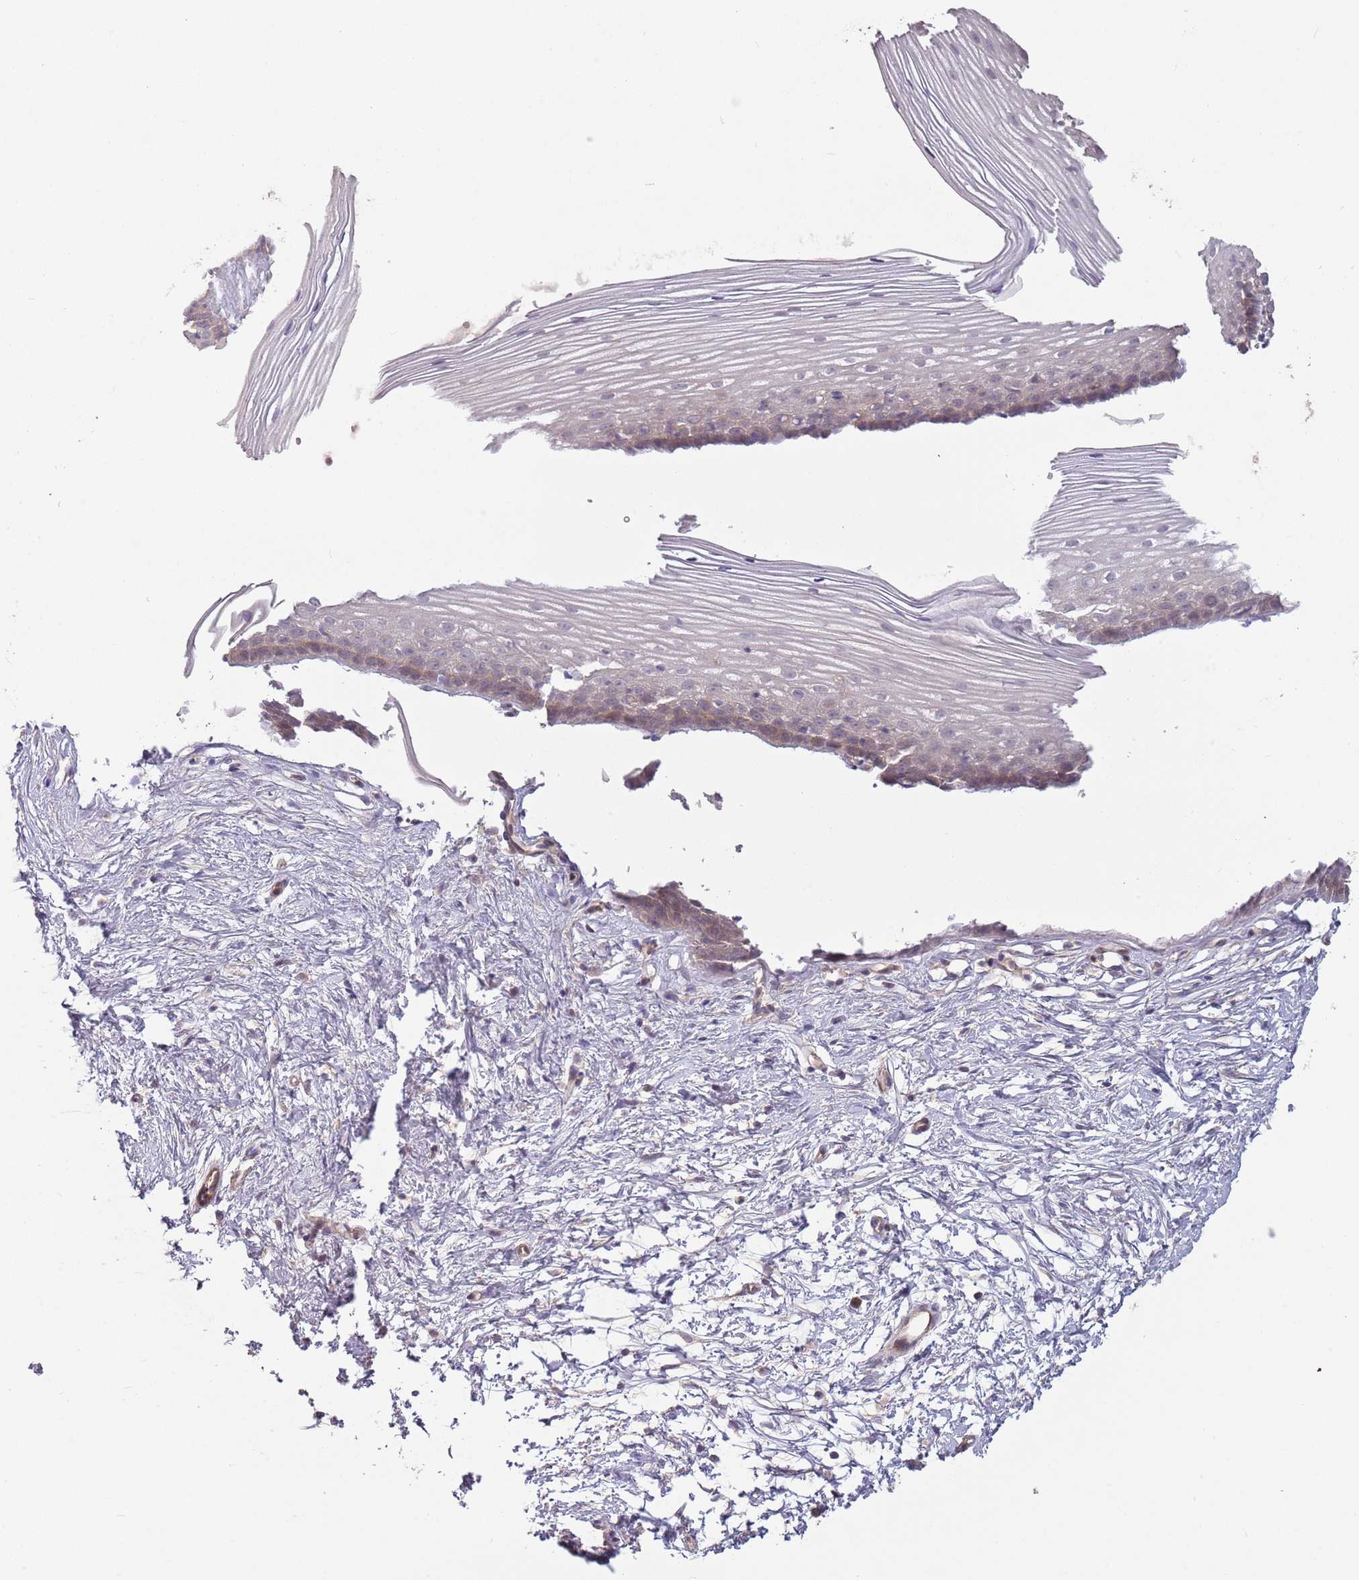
{"staining": {"intensity": "weak", "quantity": "25%-75%", "location": "cytoplasmic/membranous"}, "tissue": "cervix", "cell_type": "Glandular cells", "image_type": "normal", "snomed": [{"axis": "morphology", "description": "Normal tissue, NOS"}, {"axis": "topography", "description": "Cervix"}], "caption": "This histopathology image demonstrates normal cervix stained with immunohistochemistry (IHC) to label a protein in brown. The cytoplasmic/membranous of glandular cells show weak positivity for the protein. Nuclei are counter-stained blue.", "gene": "SAV1", "patient": {"sex": "female", "age": 40}}